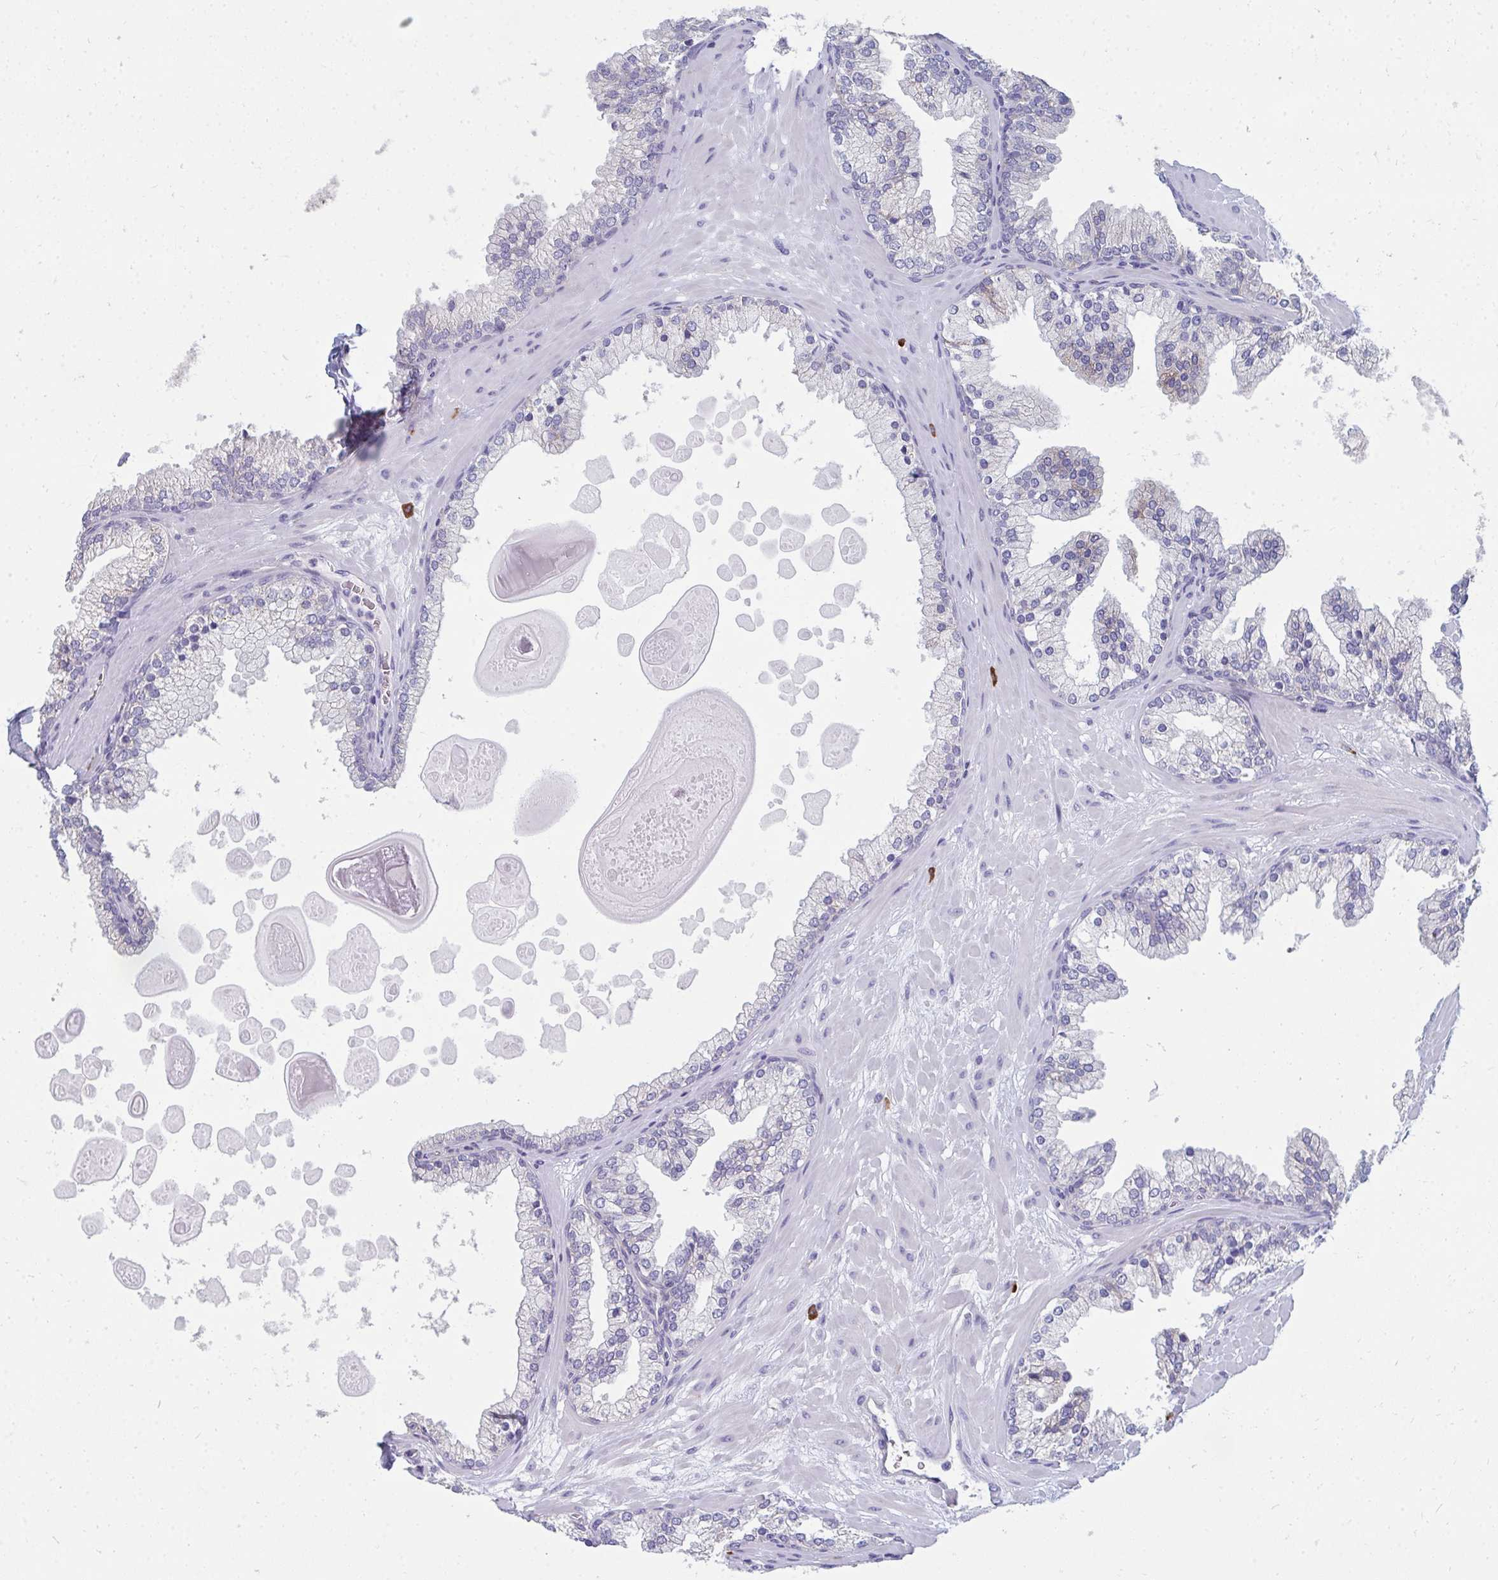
{"staining": {"intensity": "negative", "quantity": "none", "location": "none"}, "tissue": "prostate", "cell_type": "Glandular cells", "image_type": "normal", "snomed": [{"axis": "morphology", "description": "Normal tissue, NOS"}, {"axis": "topography", "description": "Prostate"}, {"axis": "topography", "description": "Peripheral nerve tissue"}], "caption": "IHC histopathology image of unremarkable prostate stained for a protein (brown), which demonstrates no expression in glandular cells. (DAB IHC, high magnification).", "gene": "EIF1AD", "patient": {"sex": "male", "age": 61}}